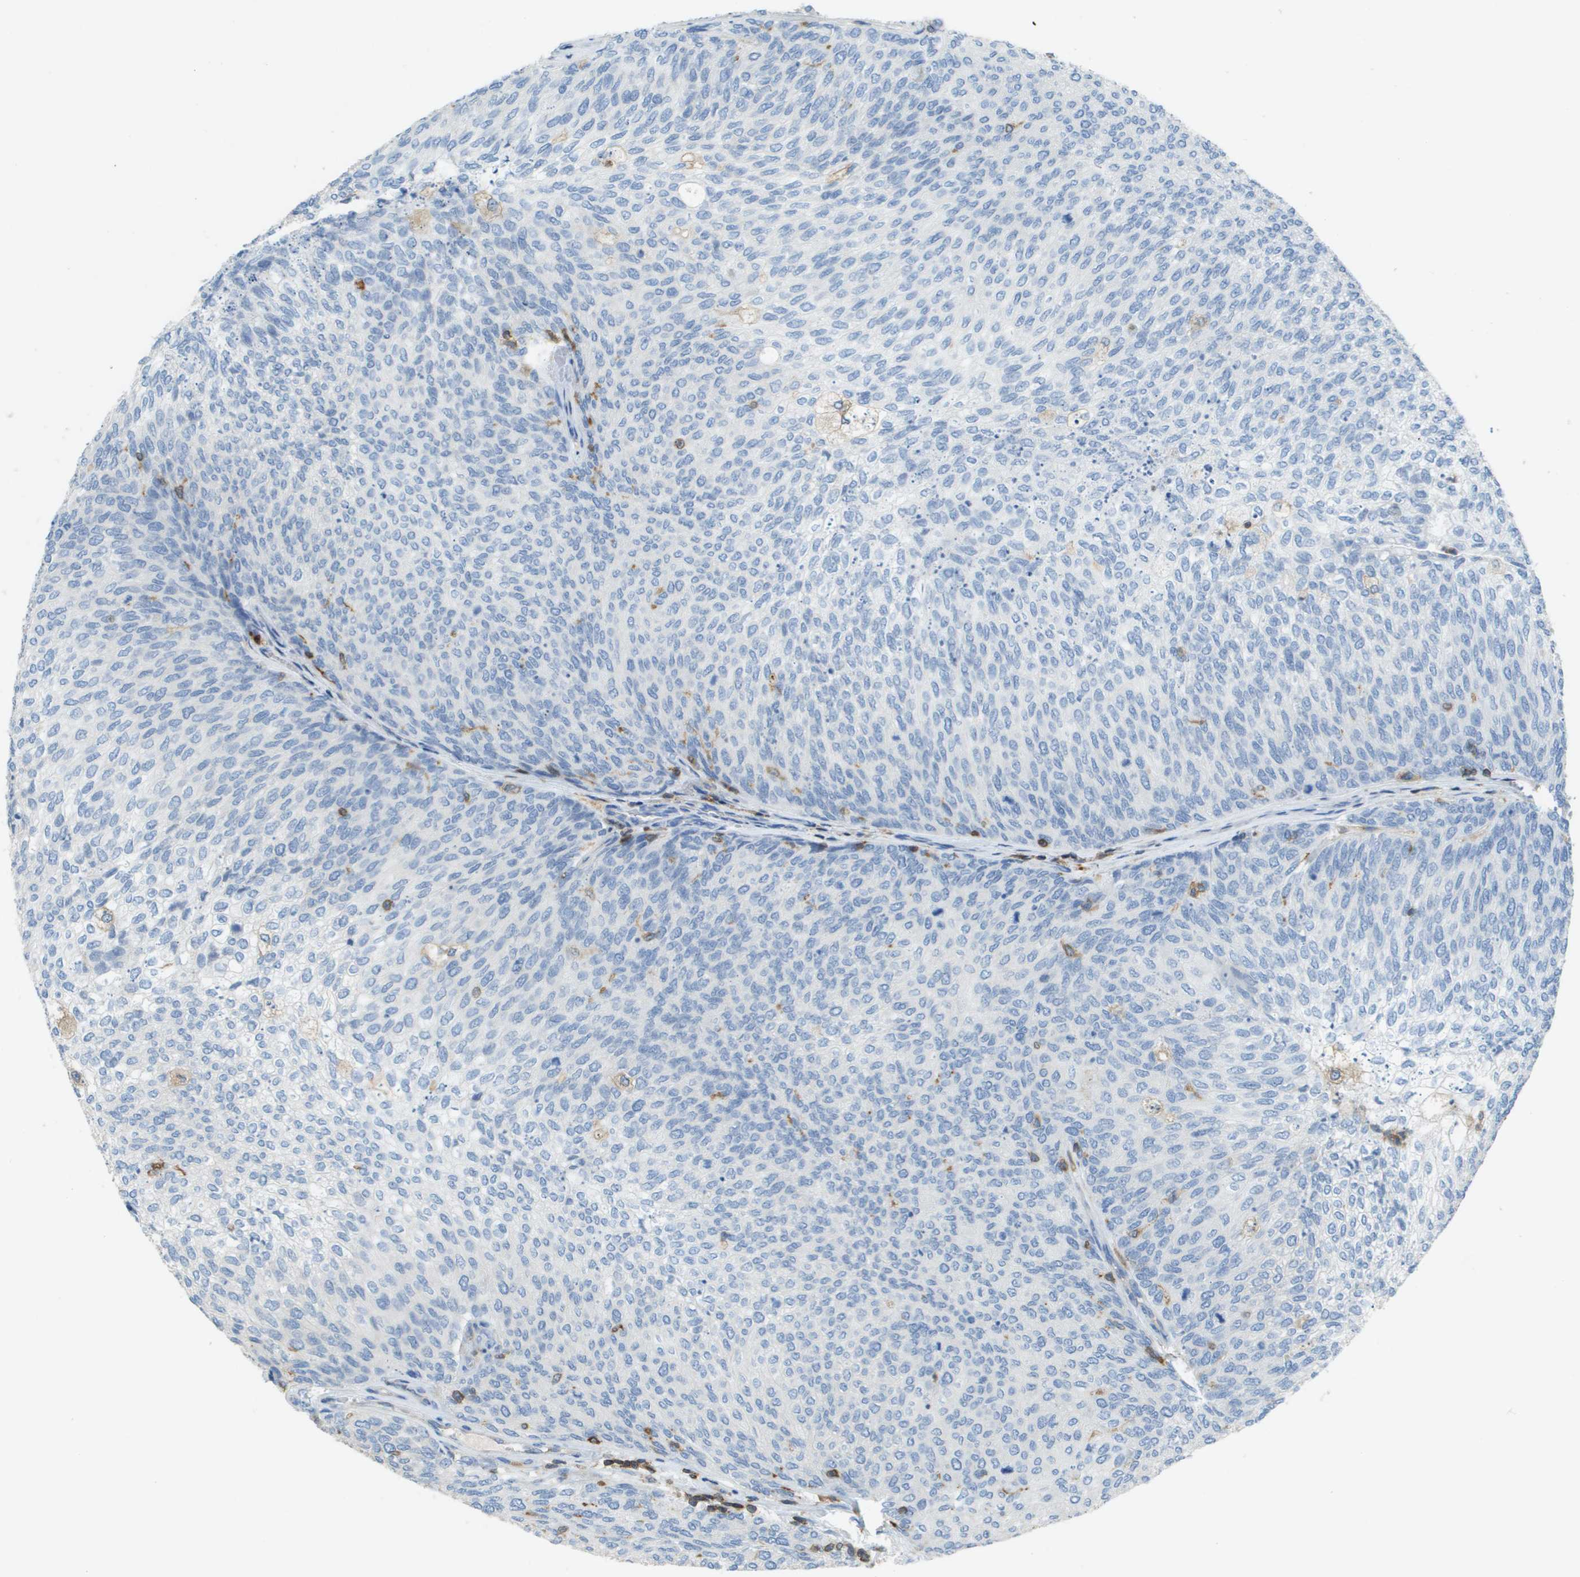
{"staining": {"intensity": "negative", "quantity": "none", "location": "none"}, "tissue": "urothelial cancer", "cell_type": "Tumor cells", "image_type": "cancer", "snomed": [{"axis": "morphology", "description": "Urothelial carcinoma, Low grade"}, {"axis": "topography", "description": "Urinary bladder"}], "caption": "IHC of urothelial cancer exhibits no expression in tumor cells.", "gene": "APBB1IP", "patient": {"sex": "female", "age": 79}}